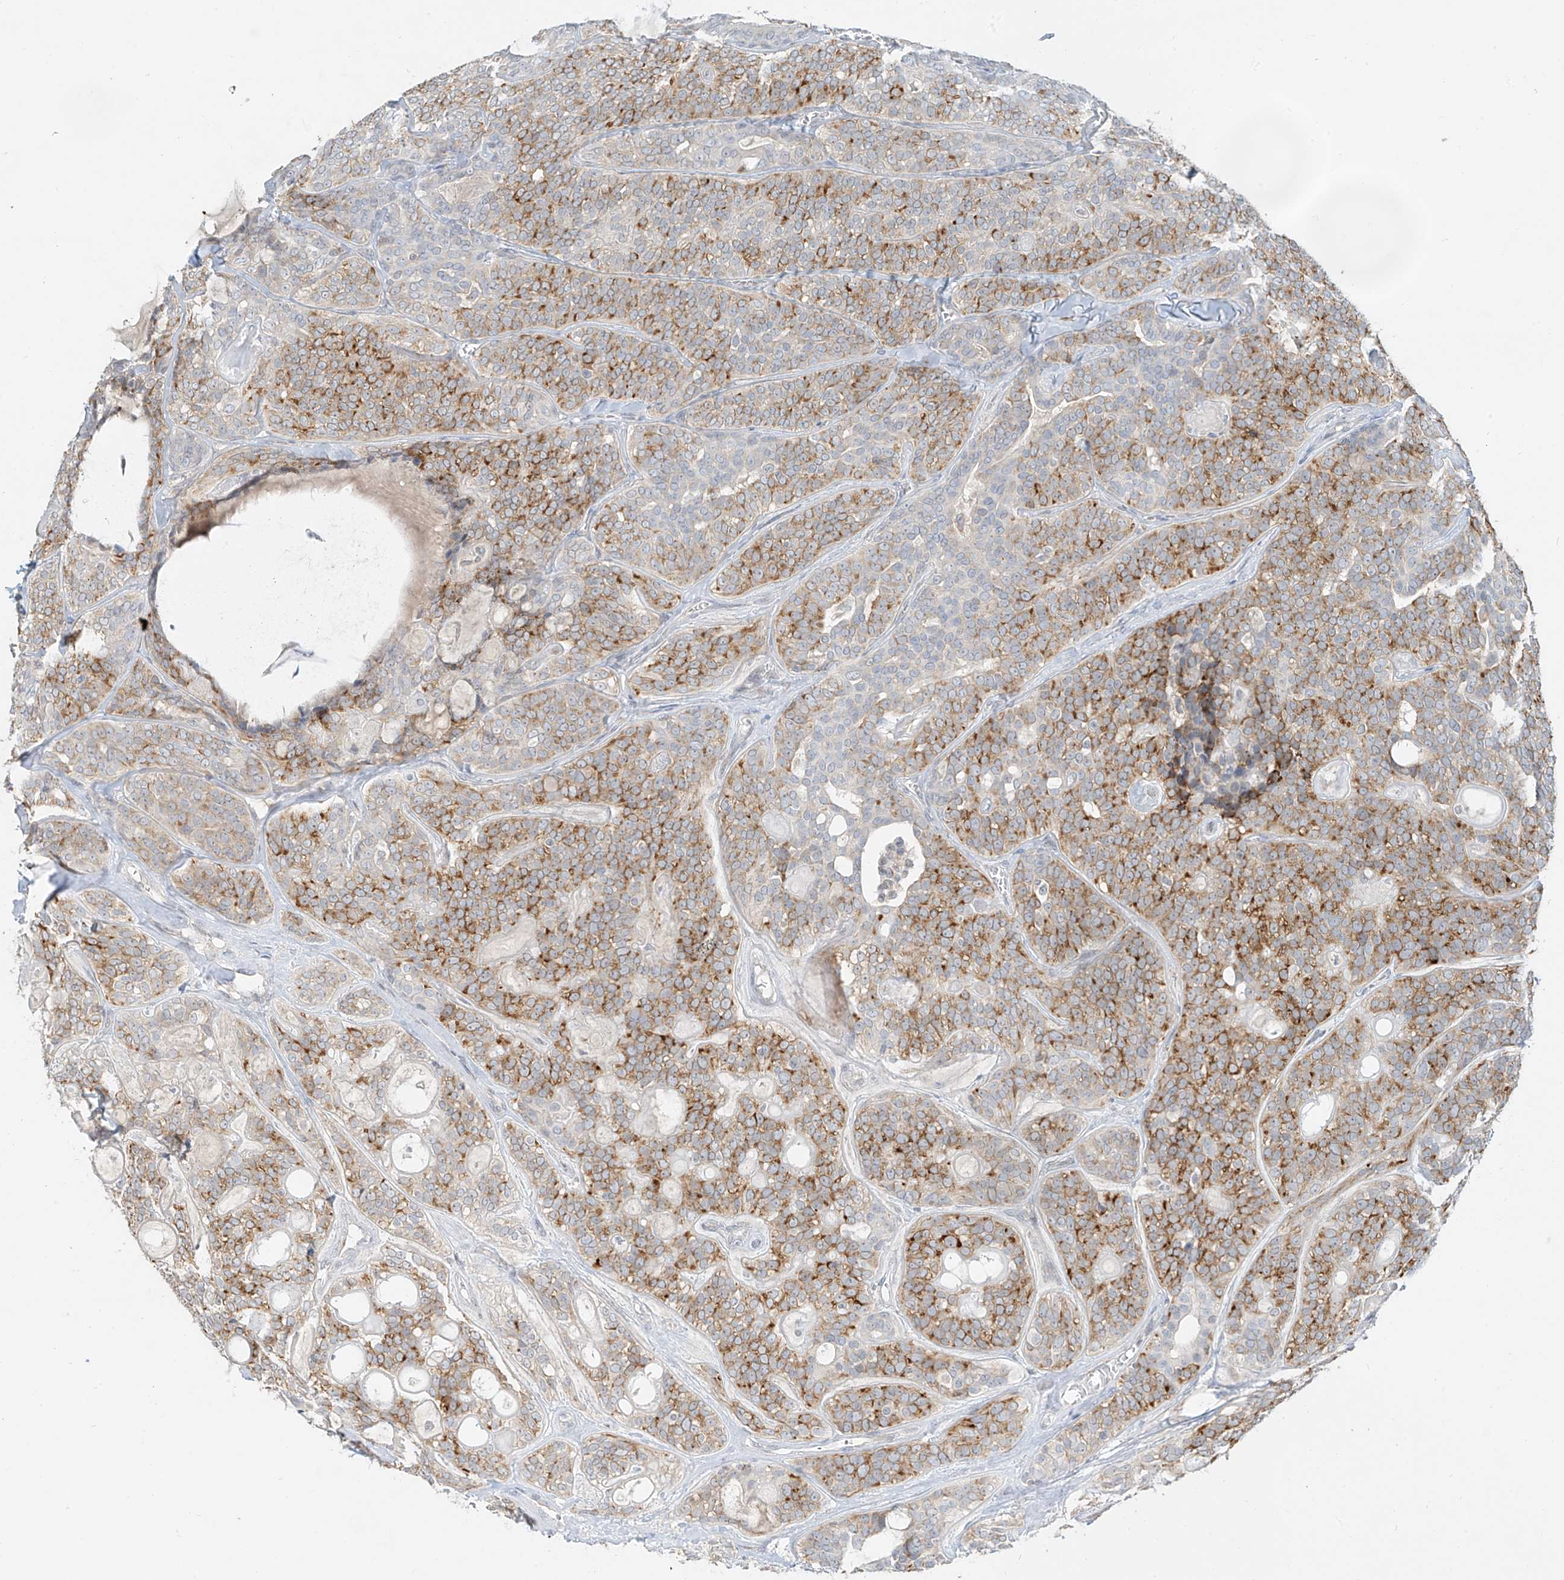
{"staining": {"intensity": "moderate", "quantity": ">75%", "location": "cytoplasmic/membranous"}, "tissue": "head and neck cancer", "cell_type": "Tumor cells", "image_type": "cancer", "snomed": [{"axis": "morphology", "description": "Adenocarcinoma, NOS"}, {"axis": "topography", "description": "Head-Neck"}], "caption": "Head and neck cancer (adenocarcinoma) stained with DAB immunohistochemistry (IHC) displays medium levels of moderate cytoplasmic/membranous staining in approximately >75% of tumor cells.", "gene": "C2orf42", "patient": {"sex": "male", "age": 66}}